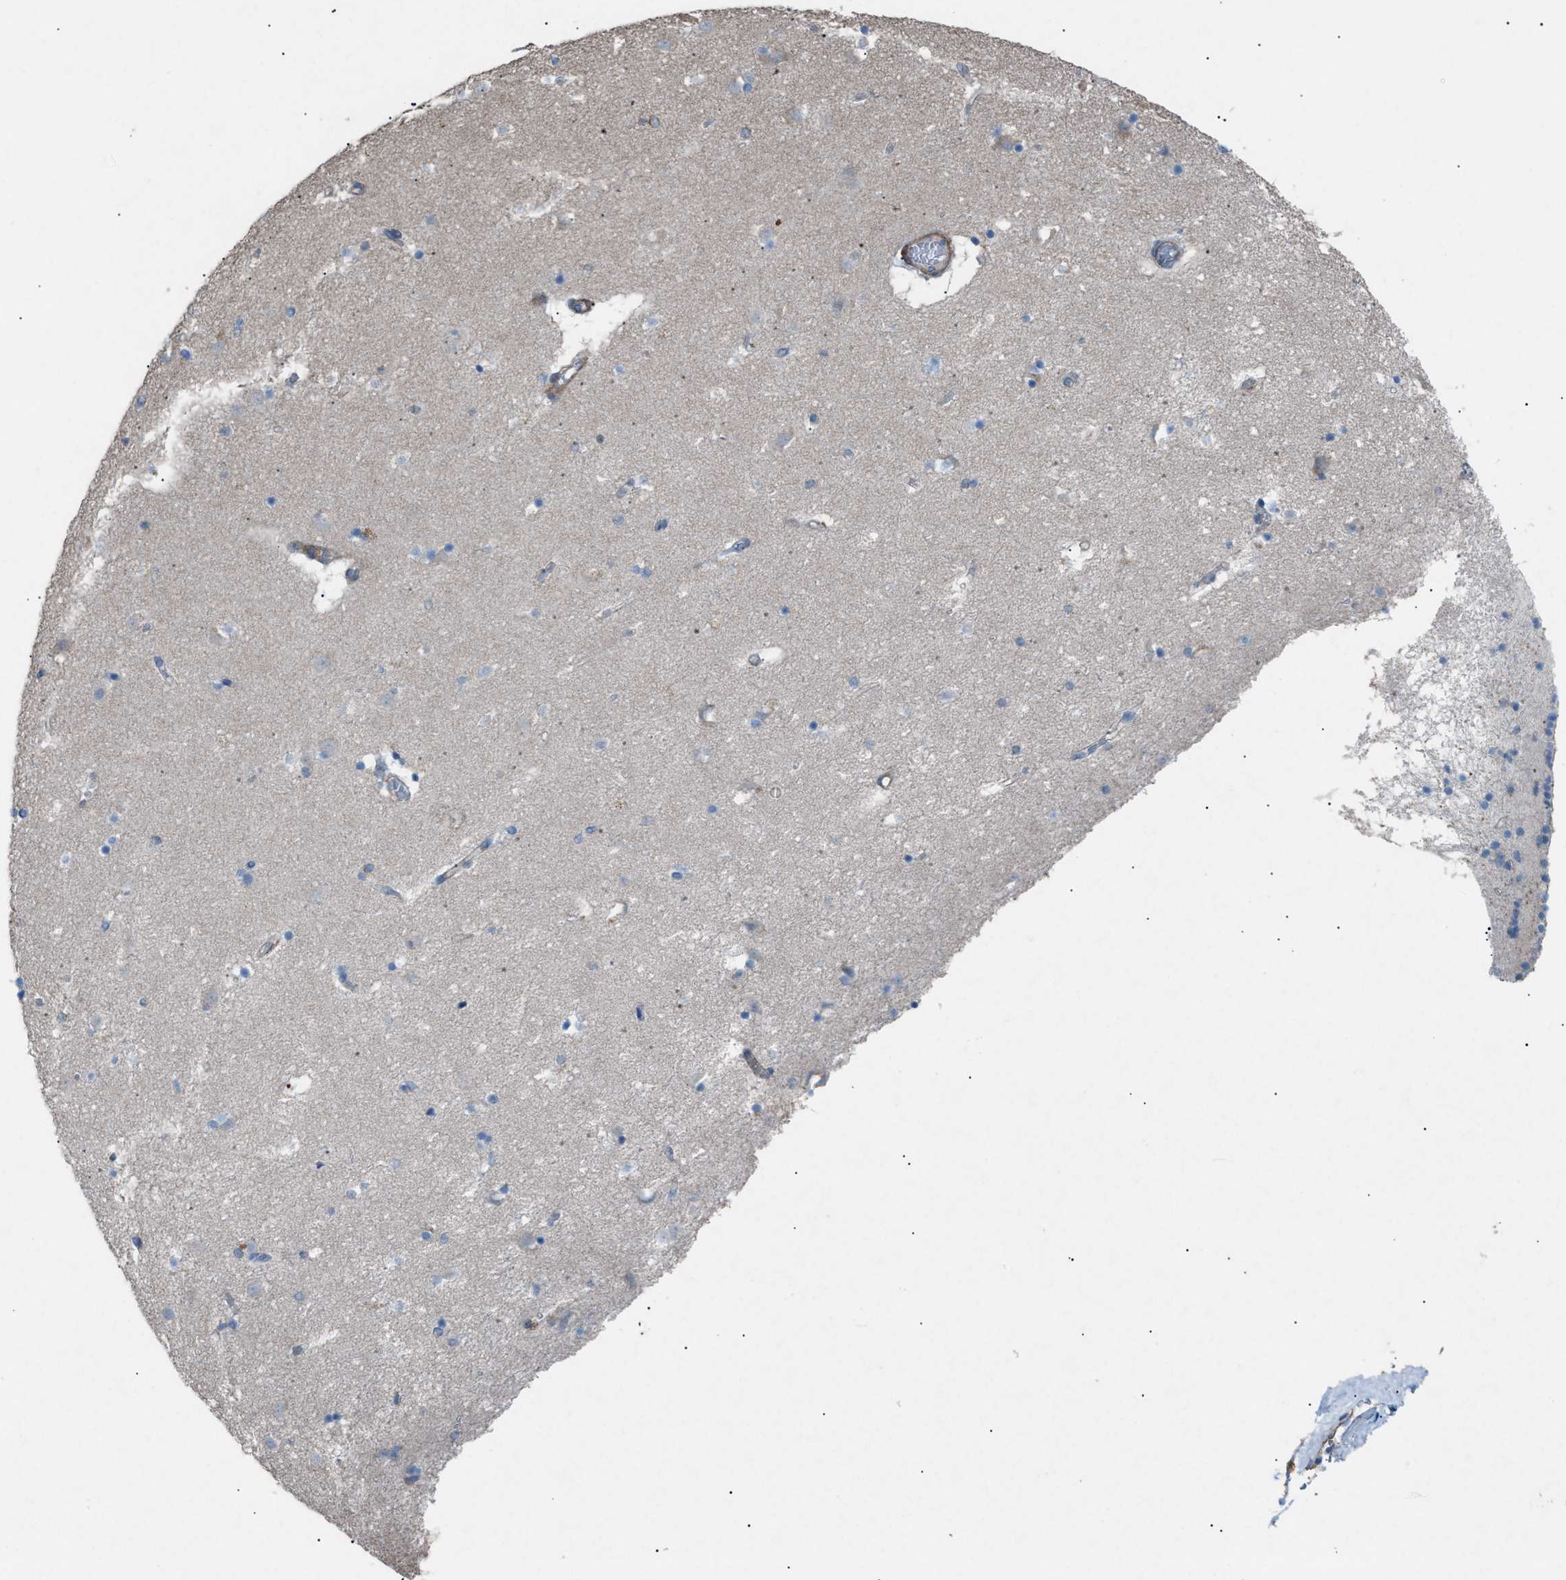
{"staining": {"intensity": "moderate", "quantity": "<25%", "location": "cytoplasmic/membranous"}, "tissue": "caudate", "cell_type": "Glial cells", "image_type": "normal", "snomed": [{"axis": "morphology", "description": "Normal tissue, NOS"}, {"axis": "topography", "description": "Lateral ventricle wall"}], "caption": "Brown immunohistochemical staining in unremarkable human caudate shows moderate cytoplasmic/membranous expression in approximately <25% of glial cells.", "gene": "NCK2", "patient": {"sex": "male", "age": 45}}